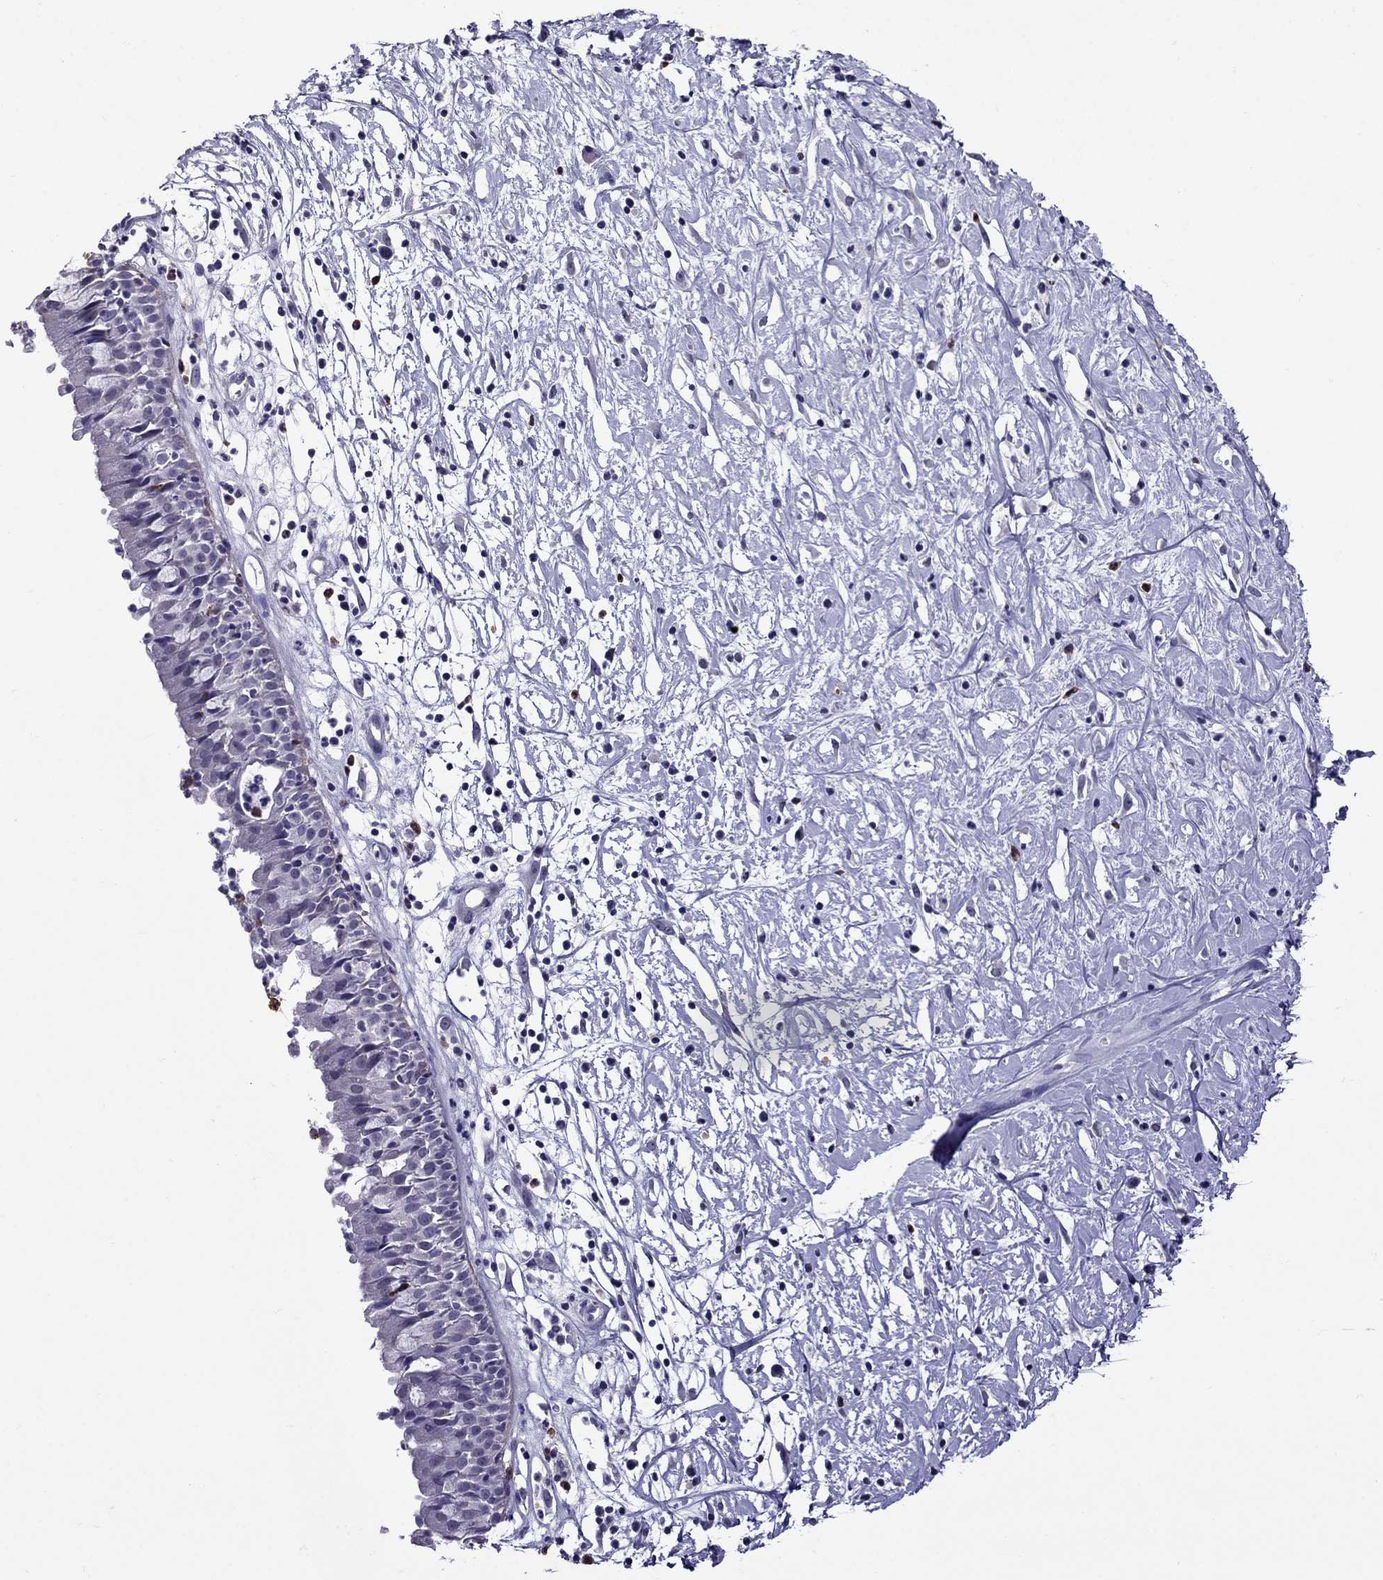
{"staining": {"intensity": "negative", "quantity": "none", "location": "none"}, "tissue": "nasopharynx", "cell_type": "Respiratory epithelial cells", "image_type": "normal", "snomed": [{"axis": "morphology", "description": "Normal tissue, NOS"}, {"axis": "topography", "description": "Nasopharynx"}], "caption": "Unremarkable nasopharynx was stained to show a protein in brown. There is no significant staining in respiratory epithelial cells. The staining is performed using DAB brown chromogen with nuclei counter-stained in using hematoxylin.", "gene": "OLFM4", "patient": {"sex": "male", "age": 9}}